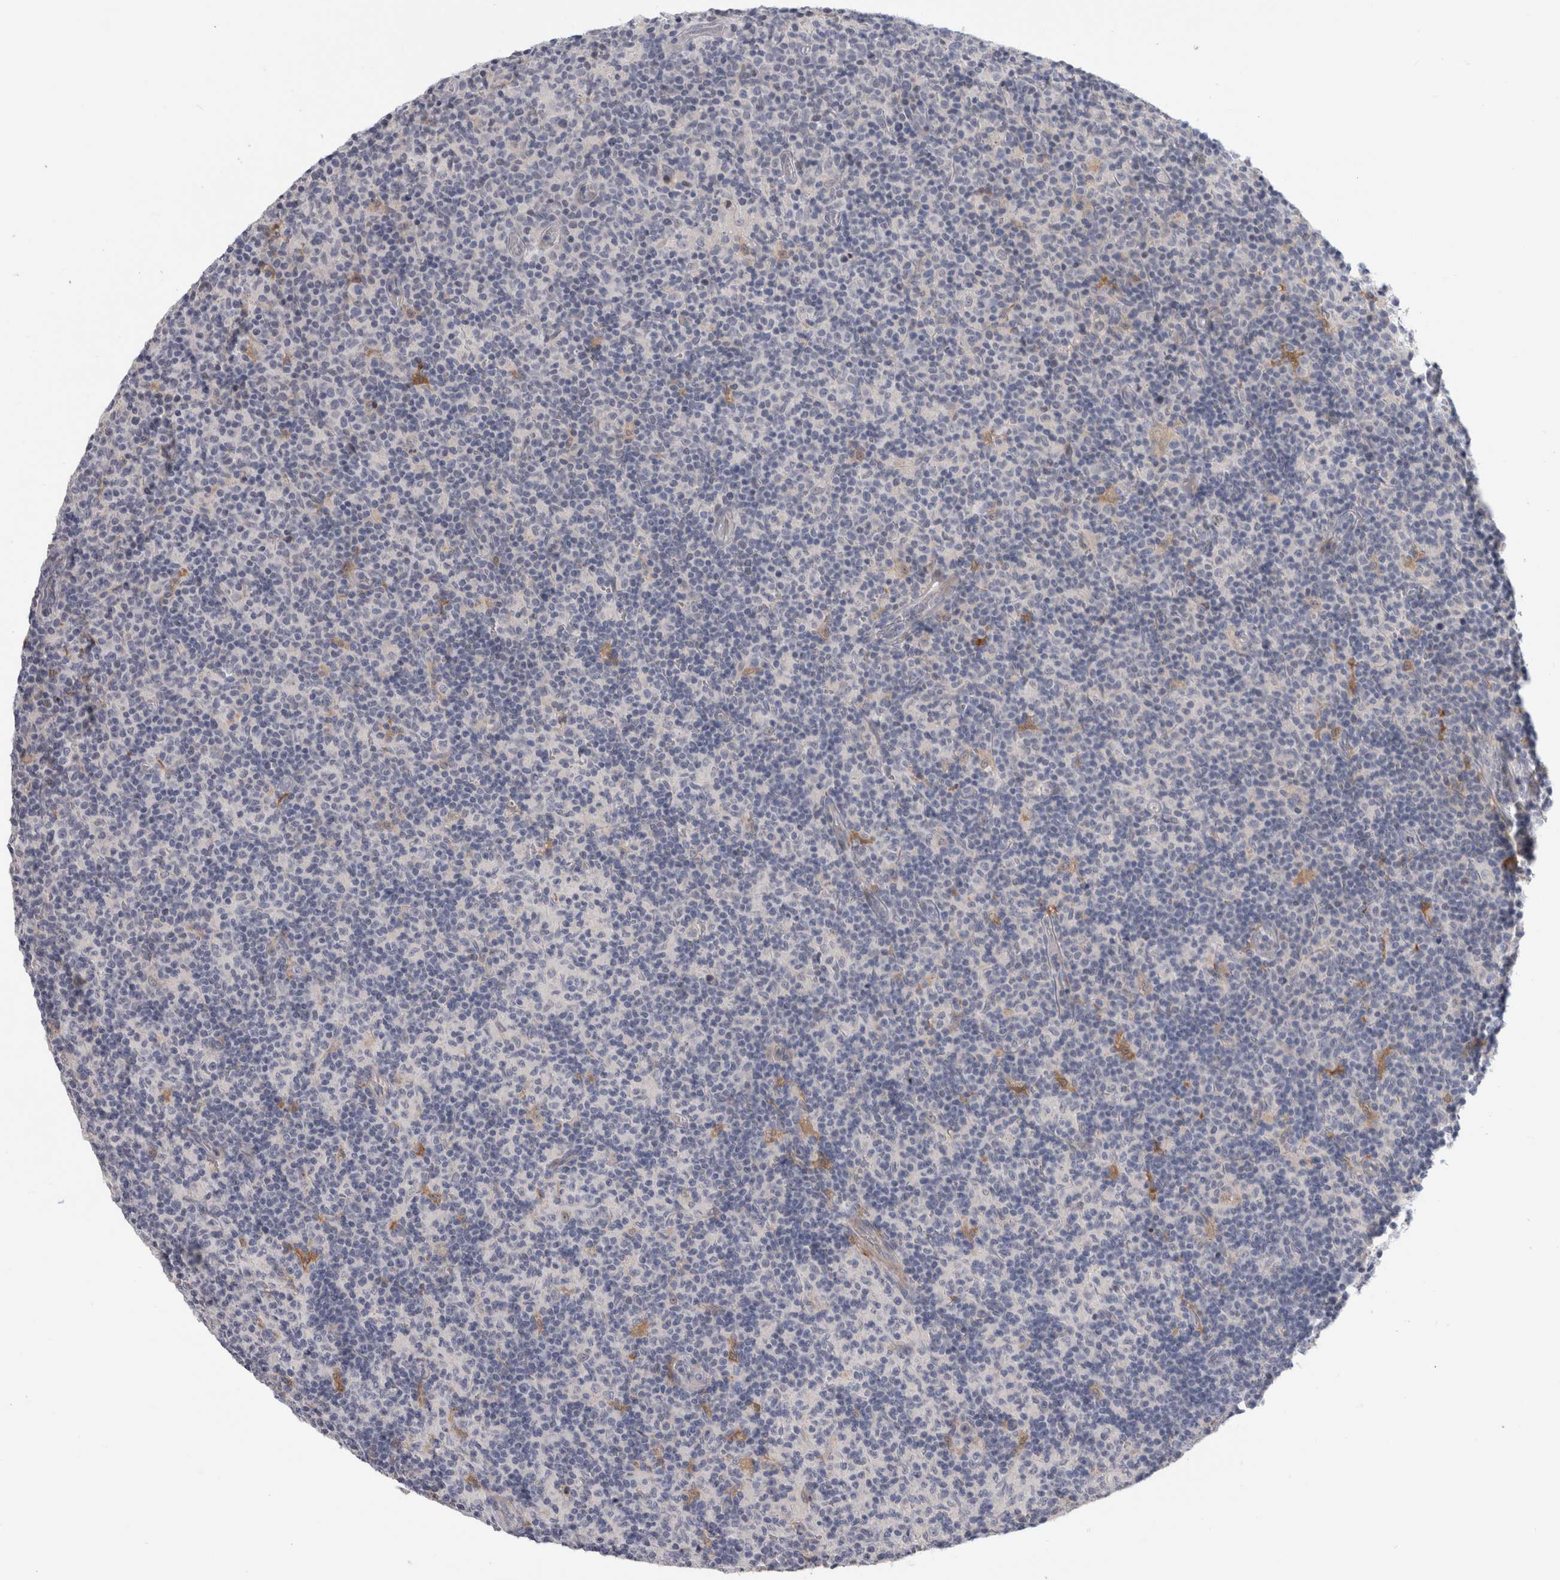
{"staining": {"intensity": "strong", "quantity": "<25%", "location": "cytoplasmic/membranous"}, "tissue": "lymph node", "cell_type": "Germinal center cells", "image_type": "normal", "snomed": [{"axis": "morphology", "description": "Normal tissue, NOS"}, {"axis": "morphology", "description": "Inflammation, NOS"}, {"axis": "topography", "description": "Lymph node"}], "caption": "Normal lymph node shows strong cytoplasmic/membranous expression in about <25% of germinal center cells, visualized by immunohistochemistry. The staining is performed using DAB (3,3'-diaminobenzidine) brown chromogen to label protein expression. The nuclei are counter-stained blue using hematoxylin.", "gene": "SLC20A2", "patient": {"sex": "male", "age": 55}}